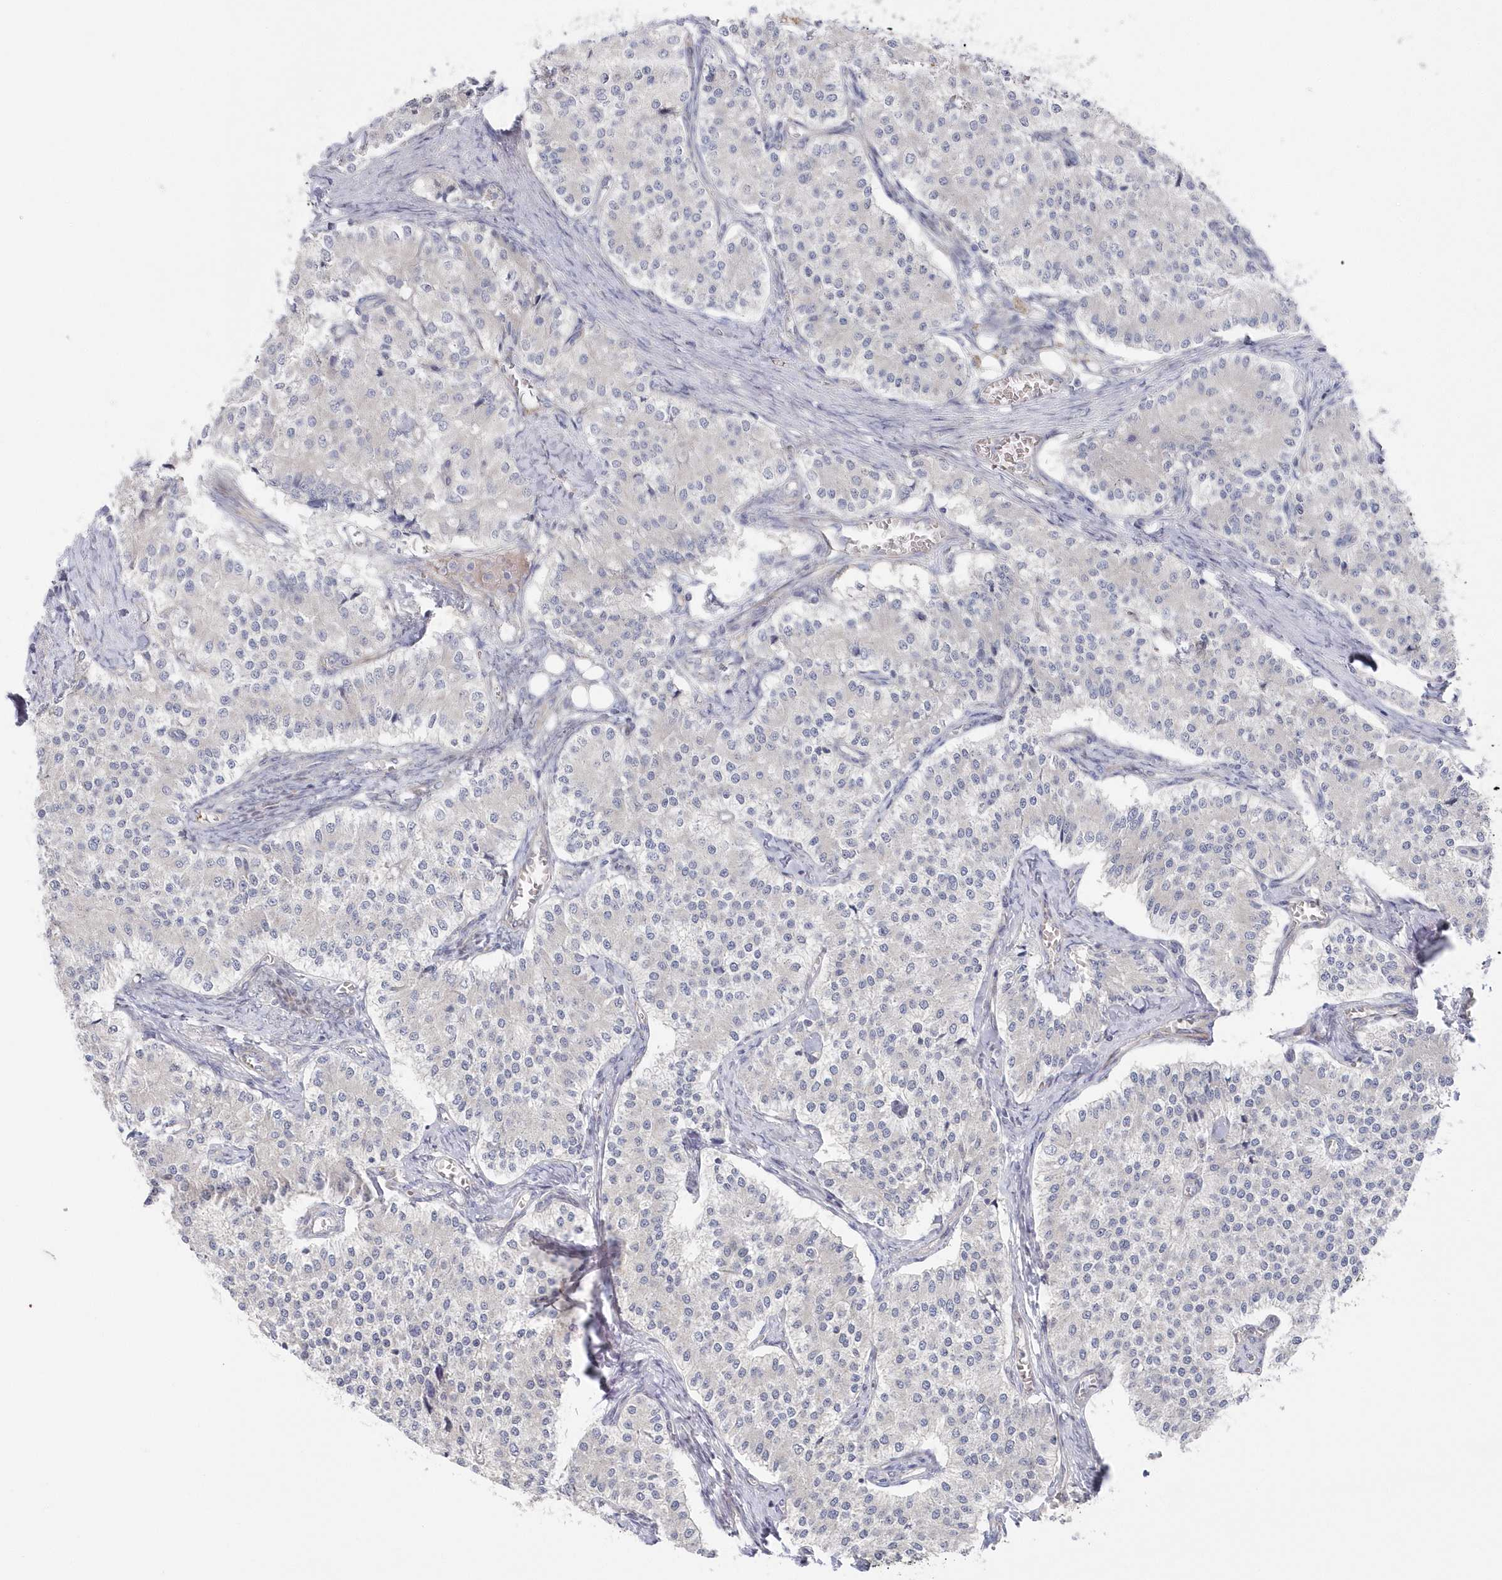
{"staining": {"intensity": "negative", "quantity": "none", "location": "none"}, "tissue": "carcinoid", "cell_type": "Tumor cells", "image_type": "cancer", "snomed": [{"axis": "morphology", "description": "Carcinoid, malignant, NOS"}, {"axis": "topography", "description": "Colon"}], "caption": "The micrograph demonstrates no significant expression in tumor cells of carcinoid.", "gene": "KIAA1586", "patient": {"sex": "female", "age": 52}}